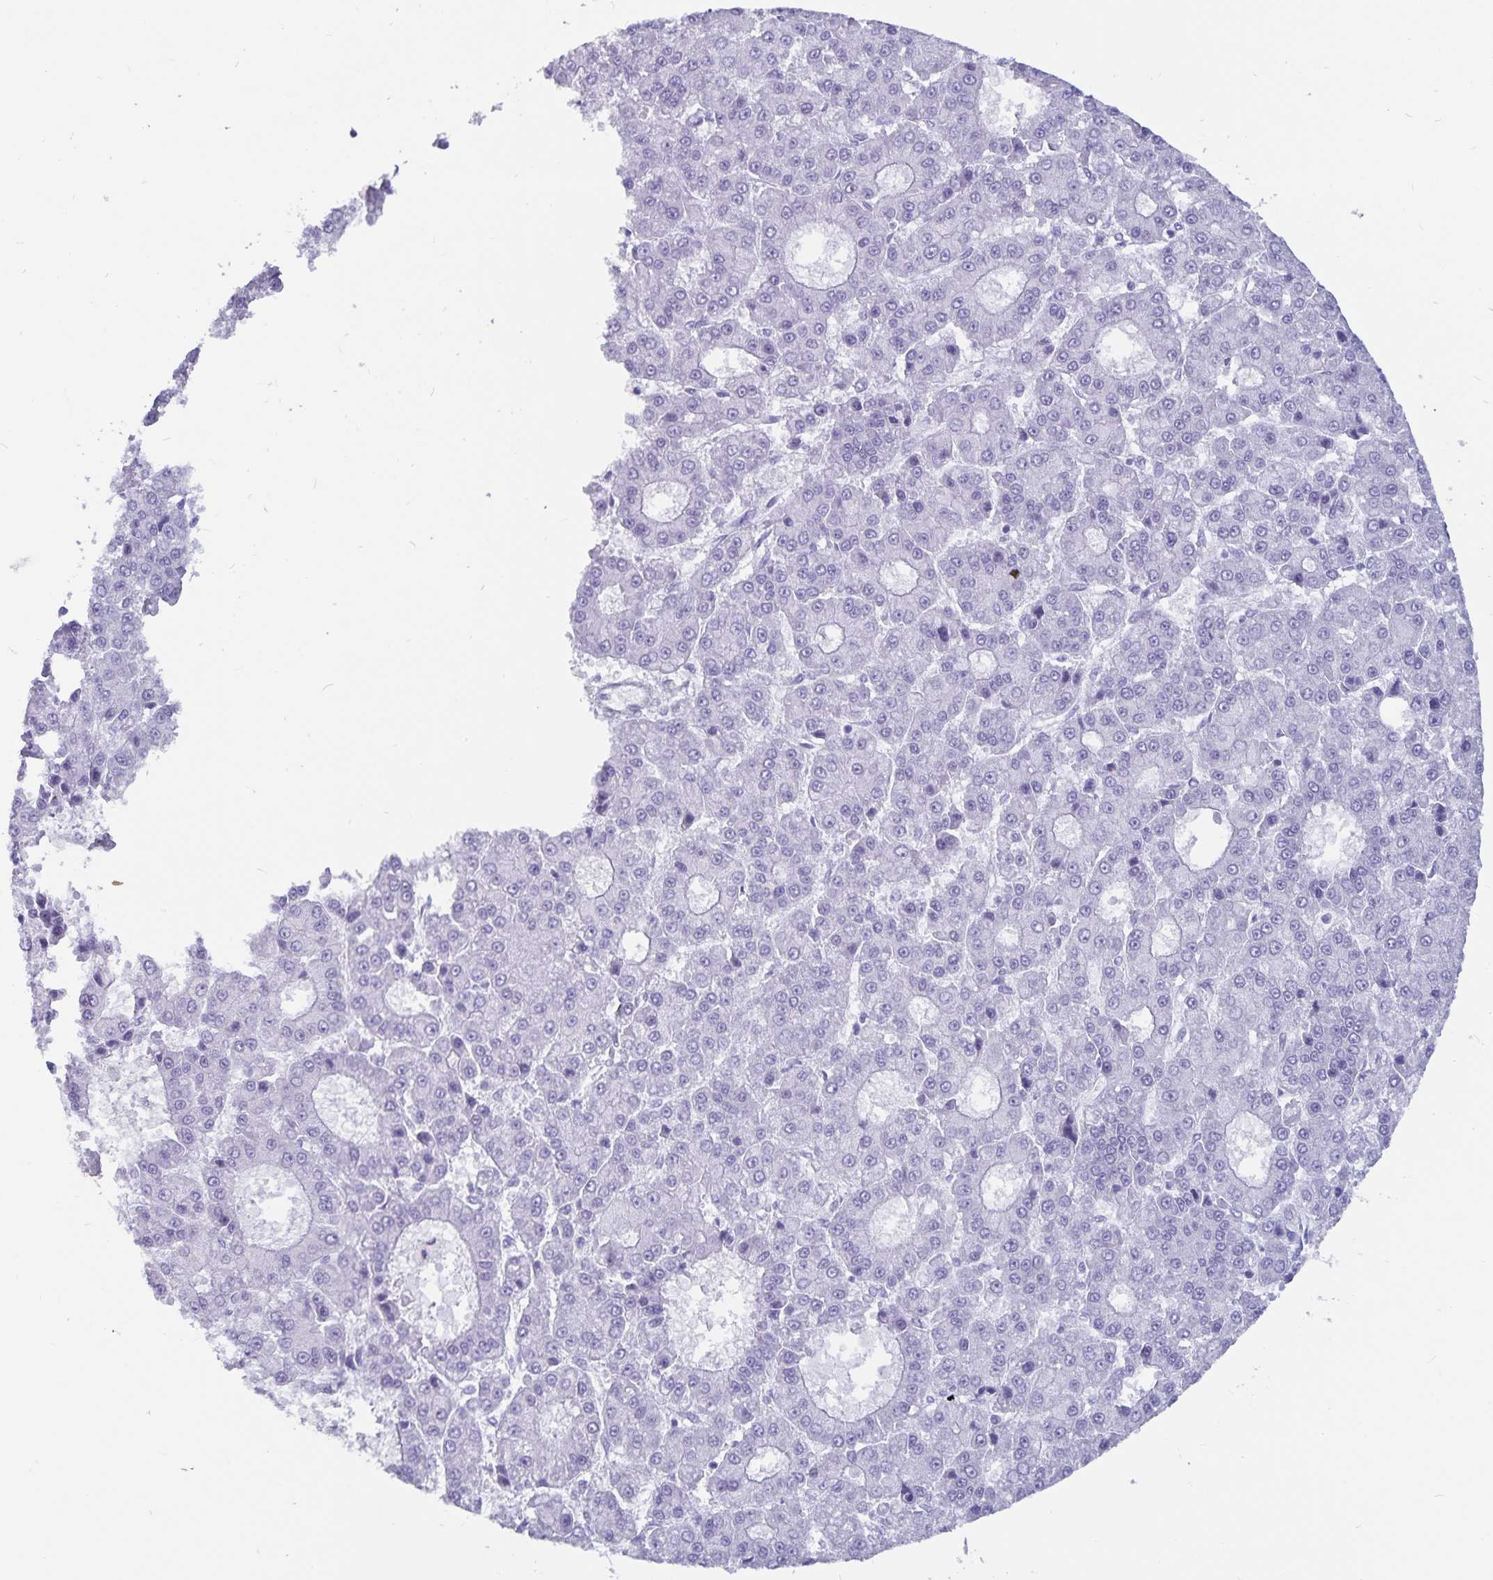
{"staining": {"intensity": "negative", "quantity": "none", "location": "none"}, "tissue": "liver cancer", "cell_type": "Tumor cells", "image_type": "cancer", "snomed": [{"axis": "morphology", "description": "Carcinoma, Hepatocellular, NOS"}, {"axis": "topography", "description": "Liver"}], "caption": "High power microscopy image of an immunohistochemistry (IHC) image of liver cancer, revealing no significant positivity in tumor cells.", "gene": "GPR137", "patient": {"sex": "male", "age": 70}}